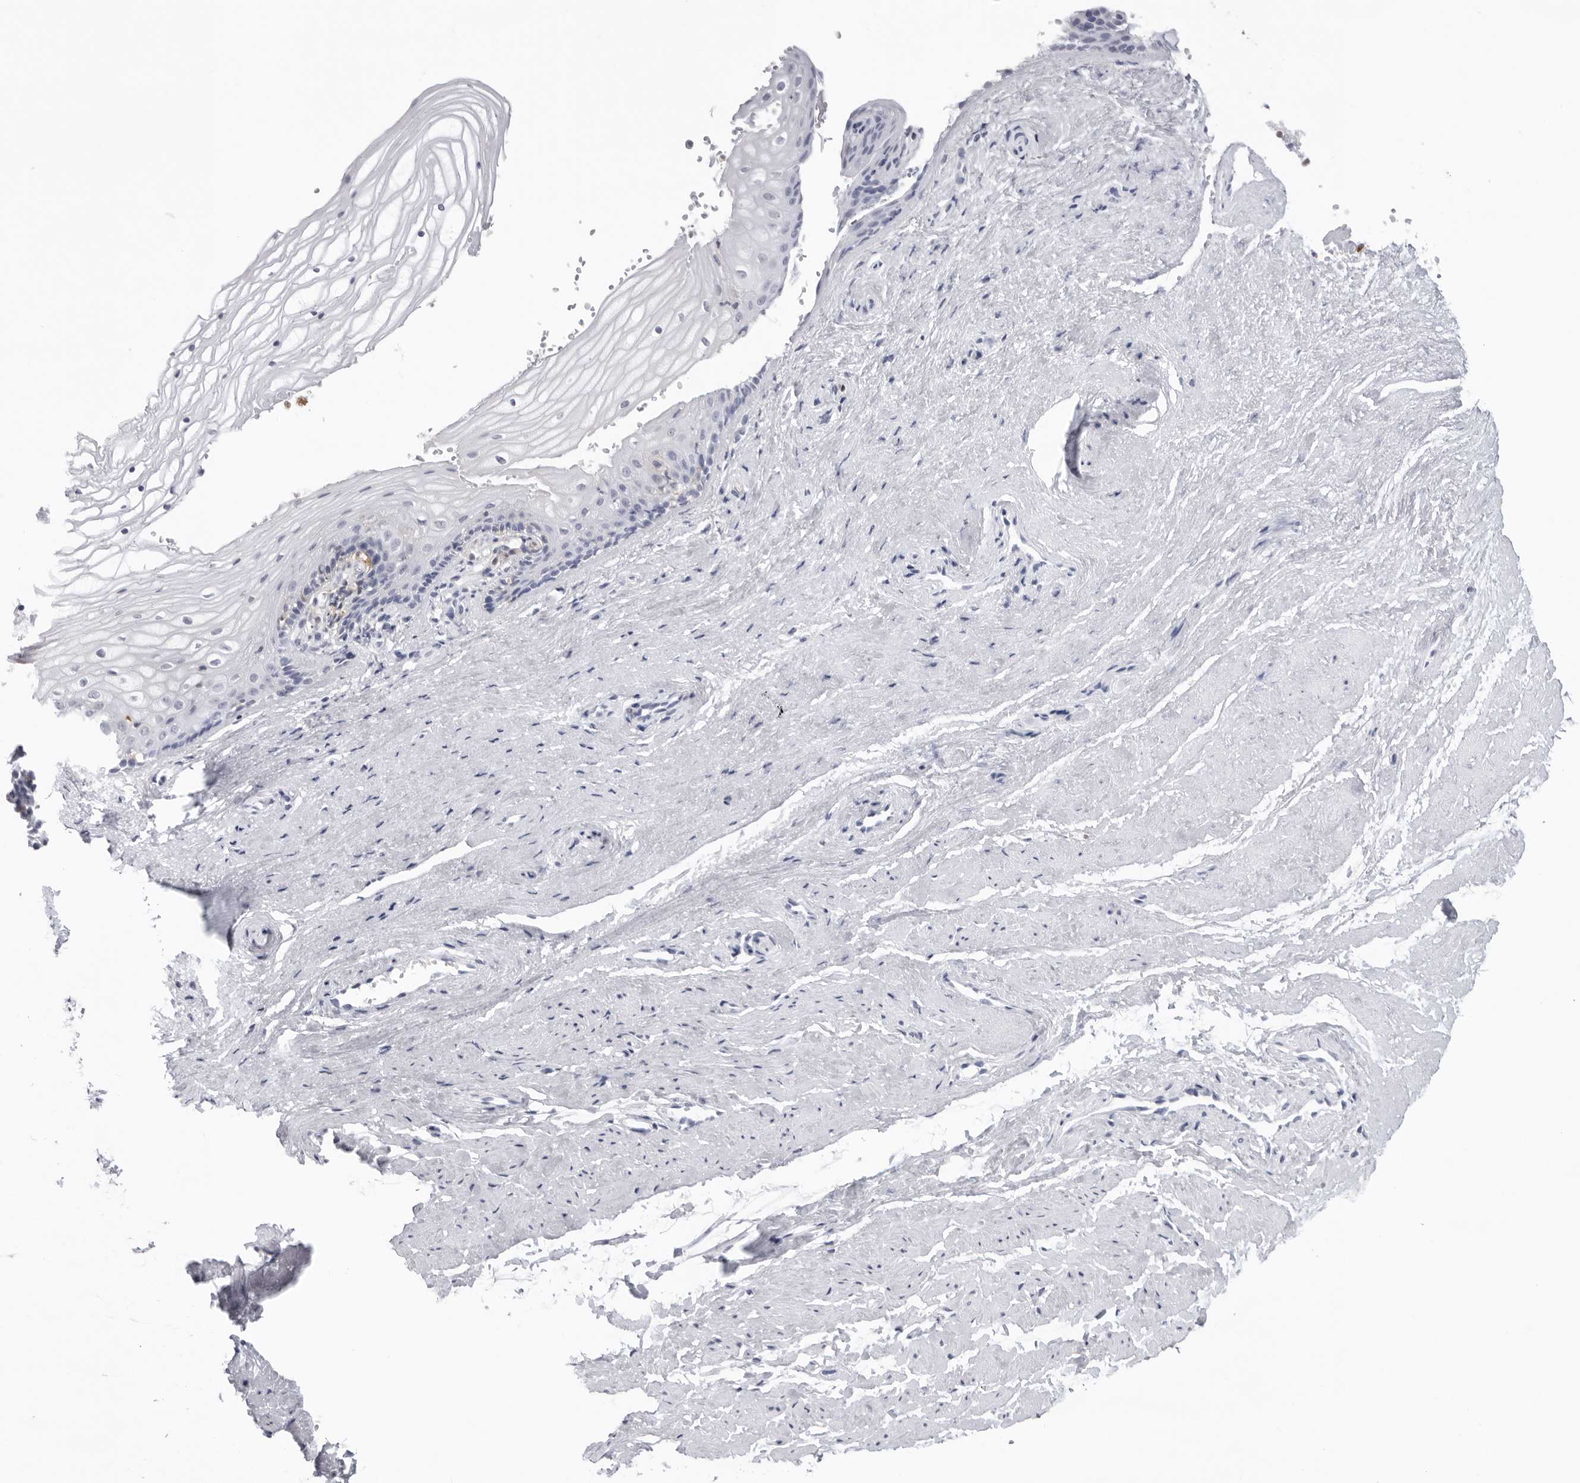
{"staining": {"intensity": "negative", "quantity": "none", "location": "none"}, "tissue": "vagina", "cell_type": "Squamous epithelial cells", "image_type": "normal", "snomed": [{"axis": "morphology", "description": "Normal tissue, NOS"}, {"axis": "topography", "description": "Vagina"}], "caption": "Protein analysis of unremarkable vagina exhibits no significant expression in squamous epithelial cells. (Immunohistochemistry, brightfield microscopy, high magnification).", "gene": "FMNL1", "patient": {"sex": "female", "age": 46}}